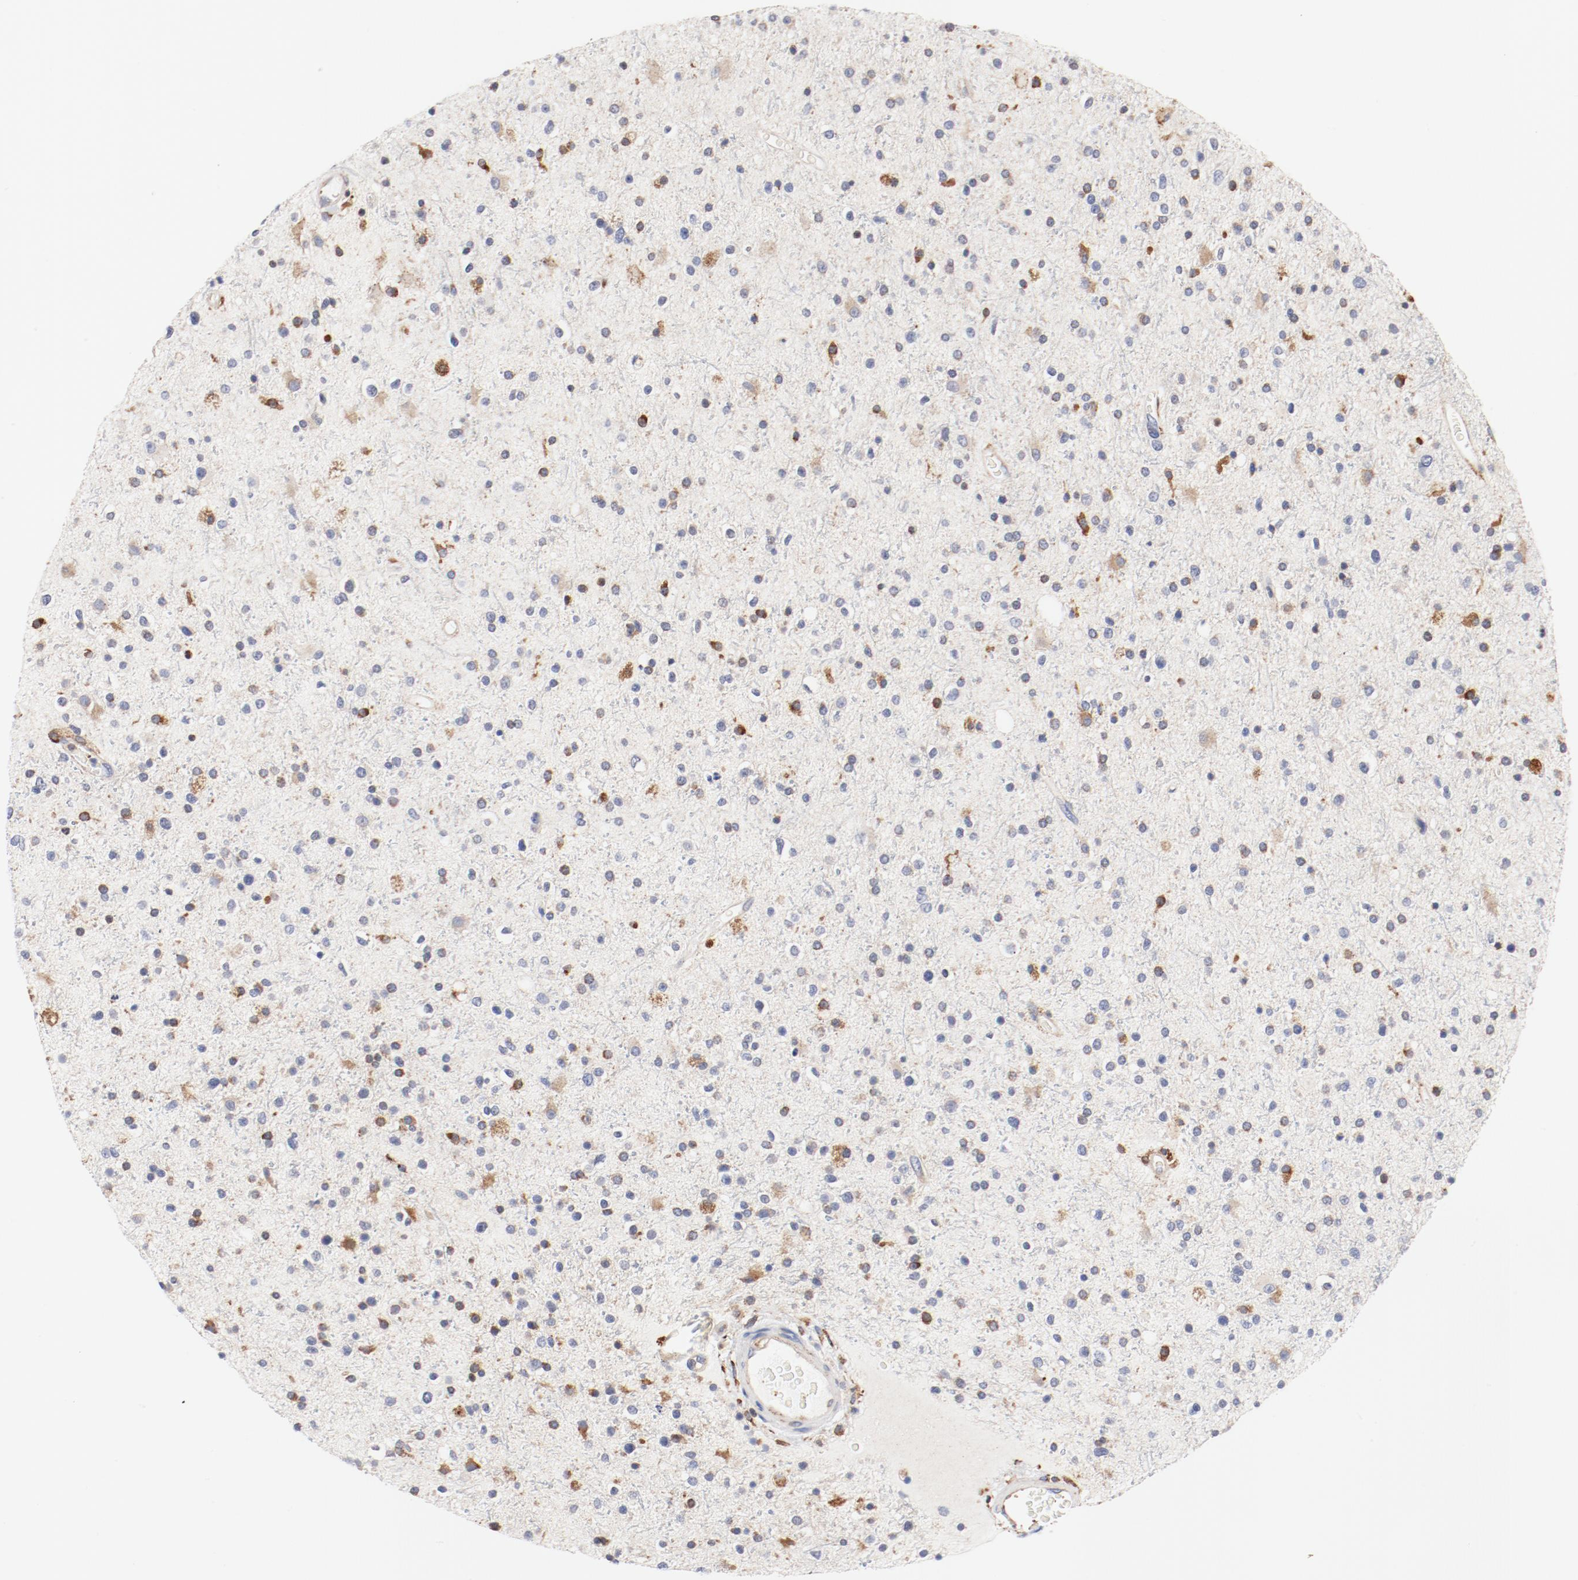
{"staining": {"intensity": "moderate", "quantity": "25%-75%", "location": "cytoplasmic/membranous"}, "tissue": "glioma", "cell_type": "Tumor cells", "image_type": "cancer", "snomed": [{"axis": "morphology", "description": "Glioma, malignant, High grade"}, {"axis": "topography", "description": "Brain"}], "caption": "Moderate cytoplasmic/membranous expression is seen in approximately 25%-75% of tumor cells in malignant glioma (high-grade).", "gene": "PDPK1", "patient": {"sex": "male", "age": 33}}